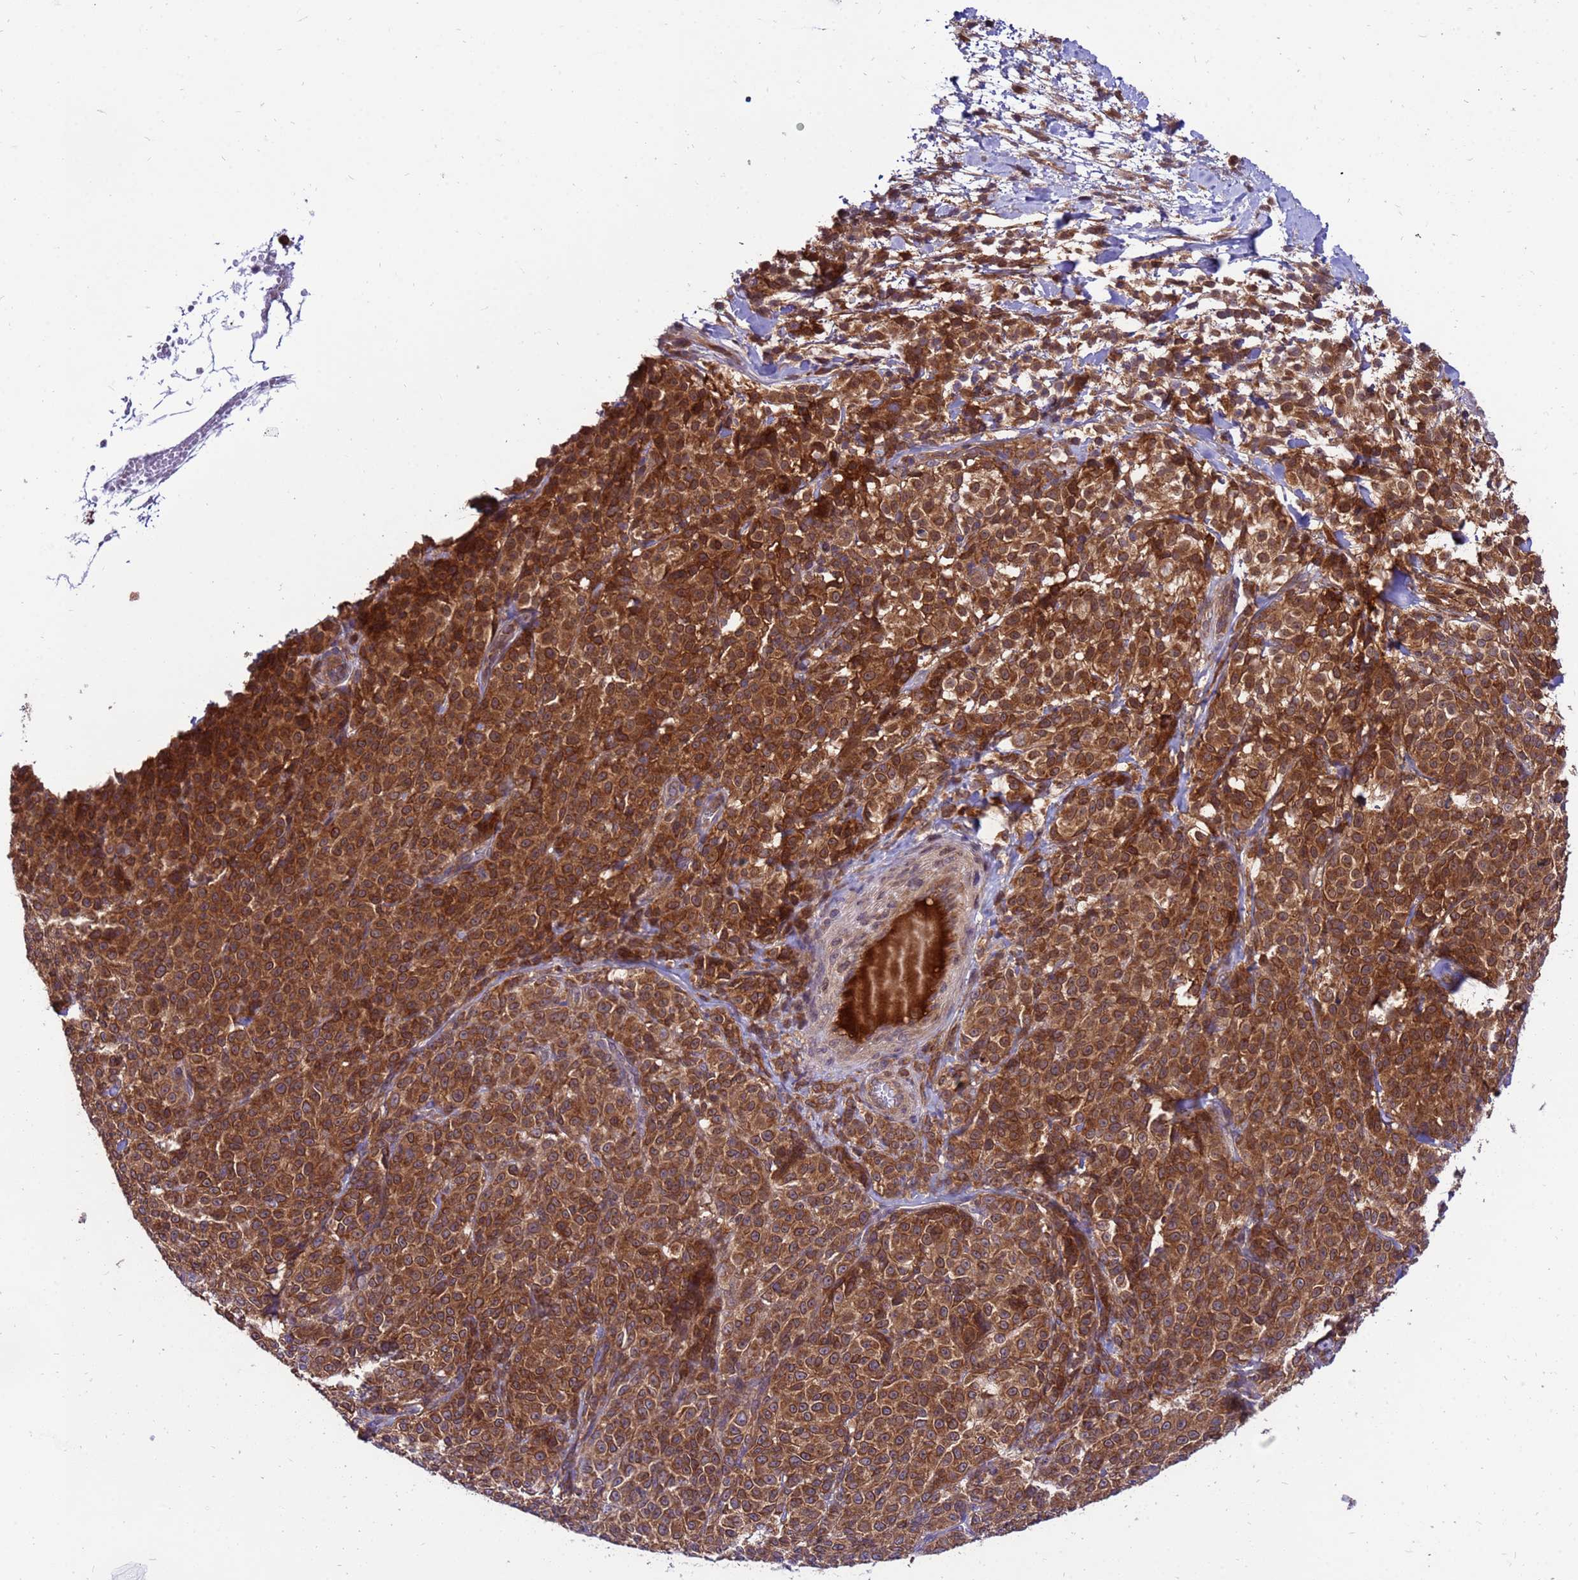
{"staining": {"intensity": "strong", "quantity": ">75%", "location": "cytoplasmic/membranous"}, "tissue": "melanoma", "cell_type": "Tumor cells", "image_type": "cancer", "snomed": [{"axis": "morphology", "description": "Normal tissue, NOS"}, {"axis": "morphology", "description": "Malignant melanoma, NOS"}, {"axis": "topography", "description": "Skin"}], "caption": "An immunohistochemistry (IHC) photomicrograph of tumor tissue is shown. Protein staining in brown highlights strong cytoplasmic/membranous positivity in malignant melanoma within tumor cells.", "gene": "GET3", "patient": {"sex": "female", "age": 34}}